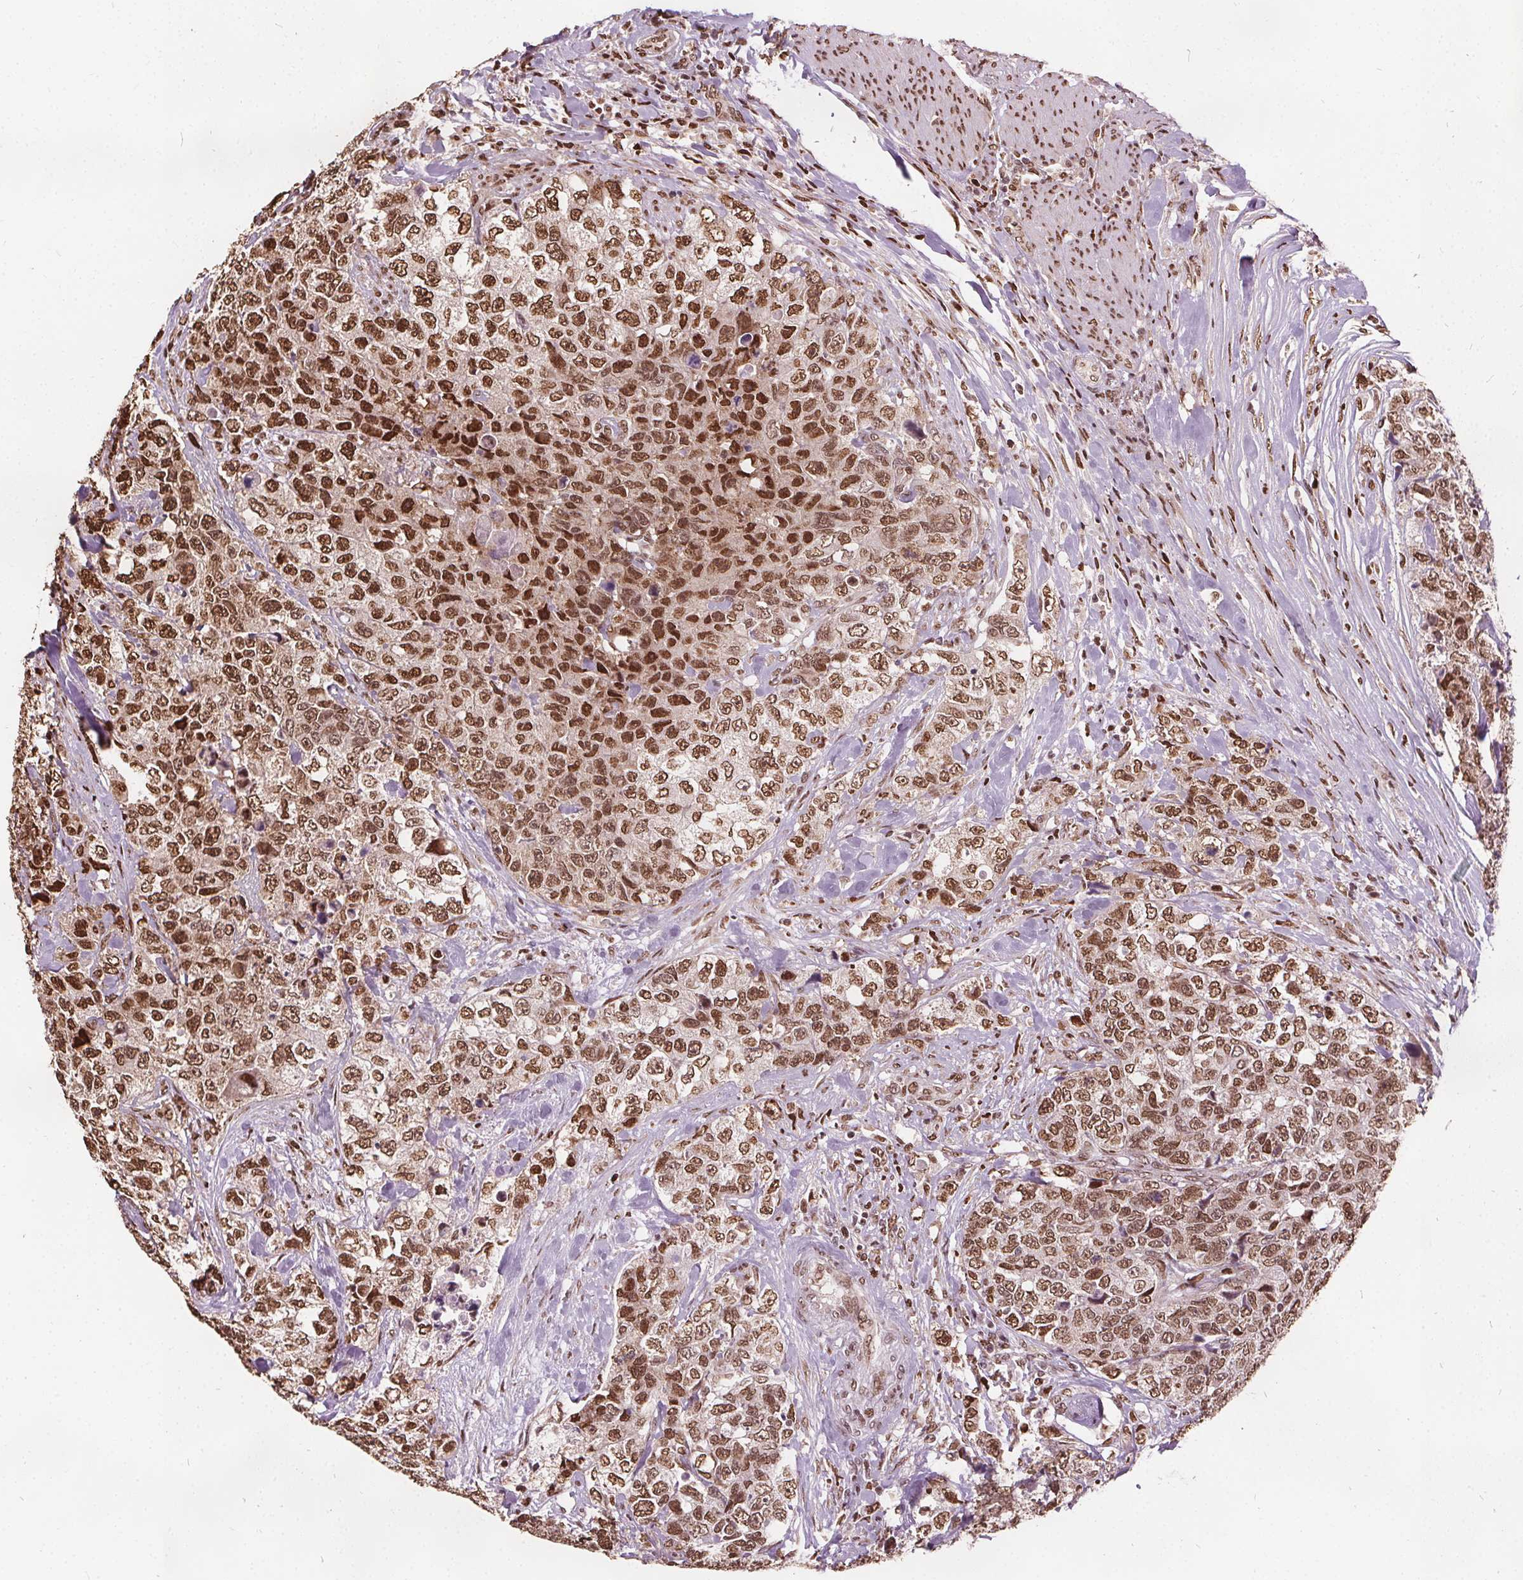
{"staining": {"intensity": "moderate", "quantity": ">75%", "location": "nuclear"}, "tissue": "urothelial cancer", "cell_type": "Tumor cells", "image_type": "cancer", "snomed": [{"axis": "morphology", "description": "Urothelial carcinoma, High grade"}, {"axis": "topography", "description": "Urinary bladder"}], "caption": "Human urothelial cancer stained for a protein (brown) reveals moderate nuclear positive expression in about >75% of tumor cells.", "gene": "ISLR2", "patient": {"sex": "female", "age": 78}}